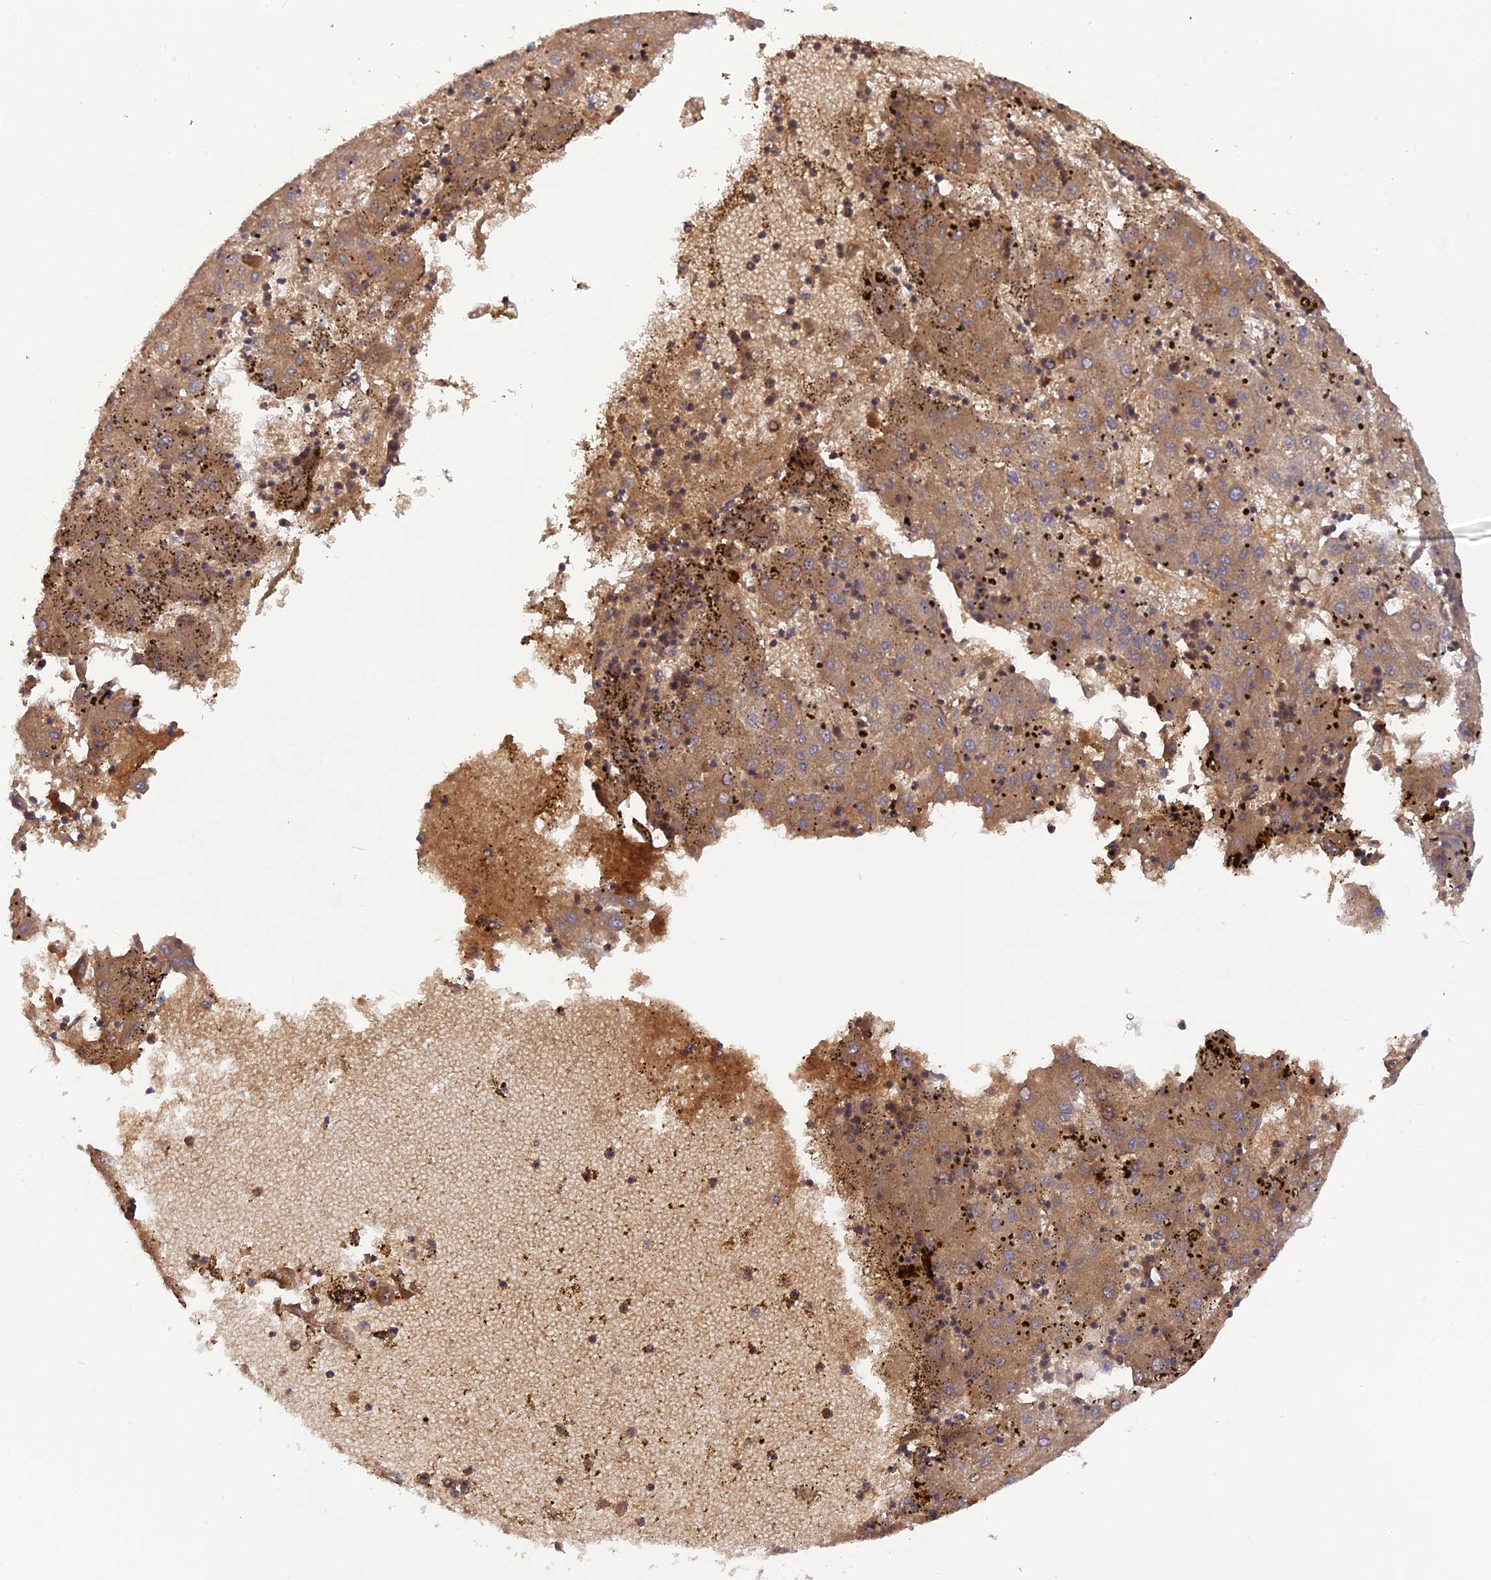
{"staining": {"intensity": "moderate", "quantity": ">75%", "location": "cytoplasmic/membranous"}, "tissue": "liver cancer", "cell_type": "Tumor cells", "image_type": "cancer", "snomed": [{"axis": "morphology", "description": "Carcinoma, Hepatocellular, NOS"}, {"axis": "topography", "description": "Liver"}], "caption": "A high-resolution histopathology image shows immunohistochemistry (IHC) staining of liver hepatocellular carcinoma, which displays moderate cytoplasmic/membranous staining in about >75% of tumor cells.", "gene": "RPIA", "patient": {"sex": "male", "age": 72}}